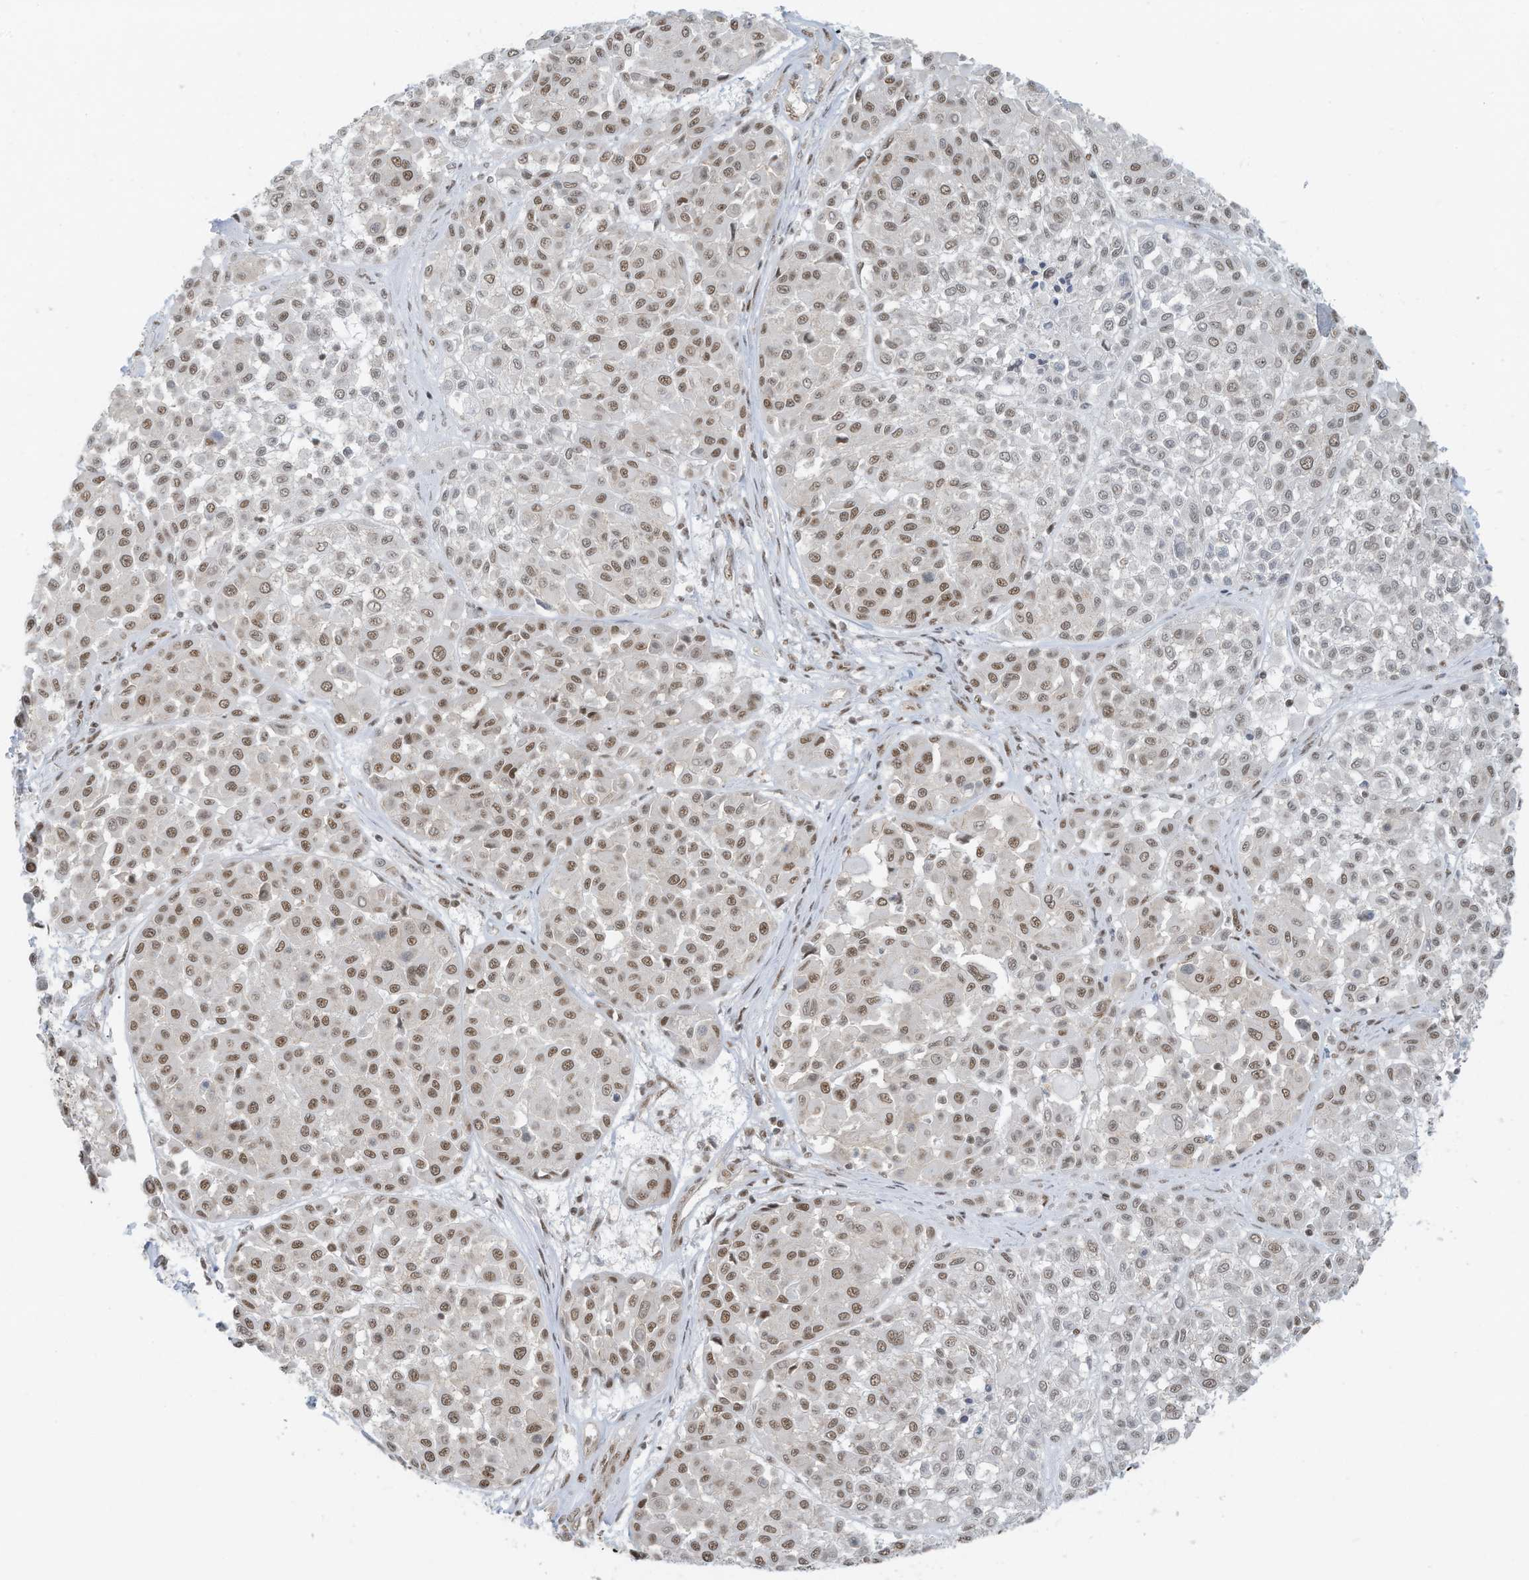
{"staining": {"intensity": "moderate", "quantity": ">75%", "location": "nuclear"}, "tissue": "melanoma", "cell_type": "Tumor cells", "image_type": "cancer", "snomed": [{"axis": "morphology", "description": "Malignant melanoma, Metastatic site"}, {"axis": "topography", "description": "Soft tissue"}], "caption": "A photomicrograph showing moderate nuclear expression in approximately >75% of tumor cells in malignant melanoma (metastatic site), as visualized by brown immunohistochemical staining.", "gene": "DBR1", "patient": {"sex": "male", "age": 41}}